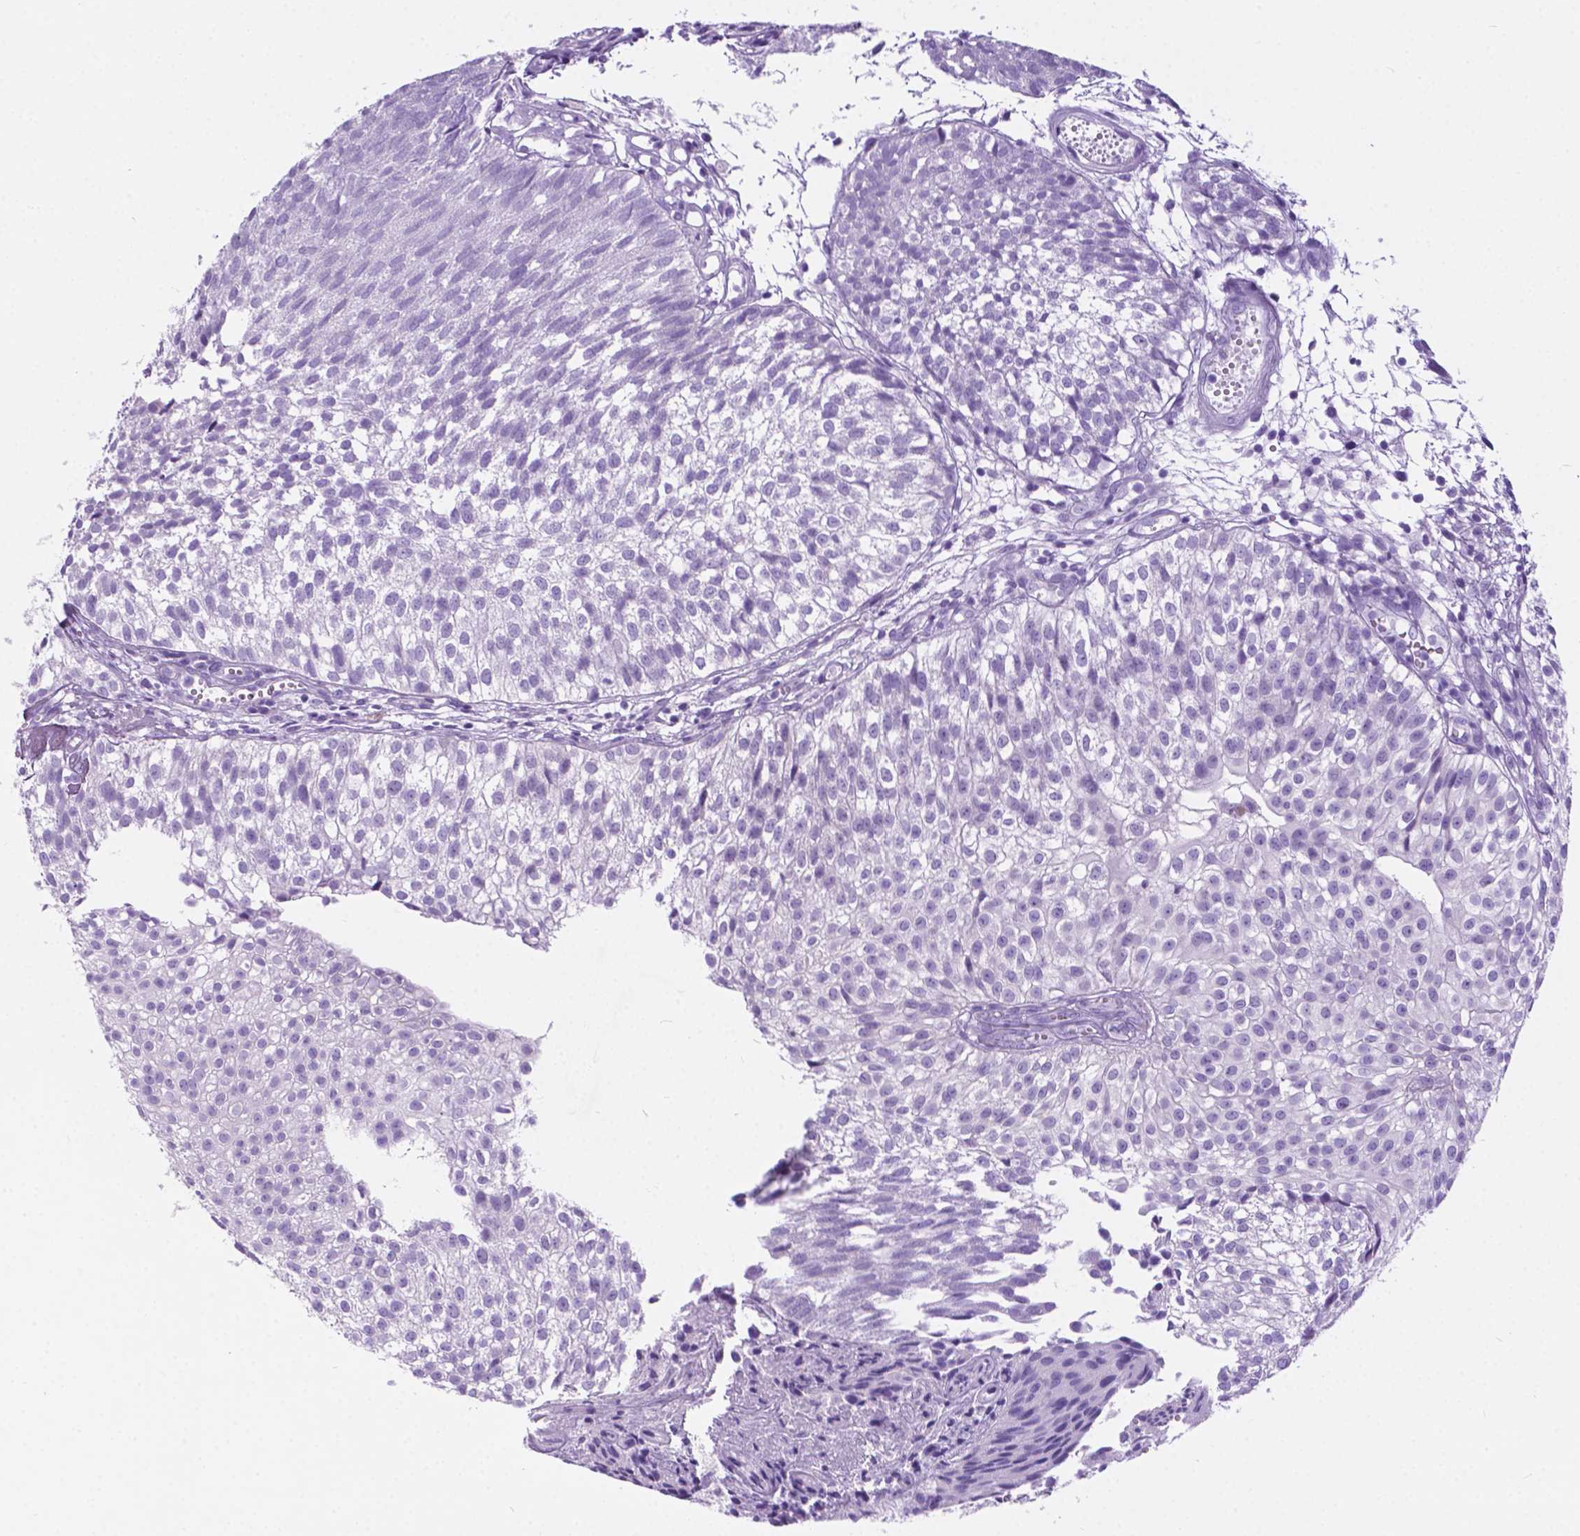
{"staining": {"intensity": "negative", "quantity": "none", "location": "none"}, "tissue": "urothelial cancer", "cell_type": "Tumor cells", "image_type": "cancer", "snomed": [{"axis": "morphology", "description": "Urothelial carcinoma, Low grade"}, {"axis": "topography", "description": "Urinary bladder"}], "caption": "The photomicrograph reveals no significant positivity in tumor cells of urothelial carcinoma (low-grade).", "gene": "ARMS2", "patient": {"sex": "male", "age": 70}}